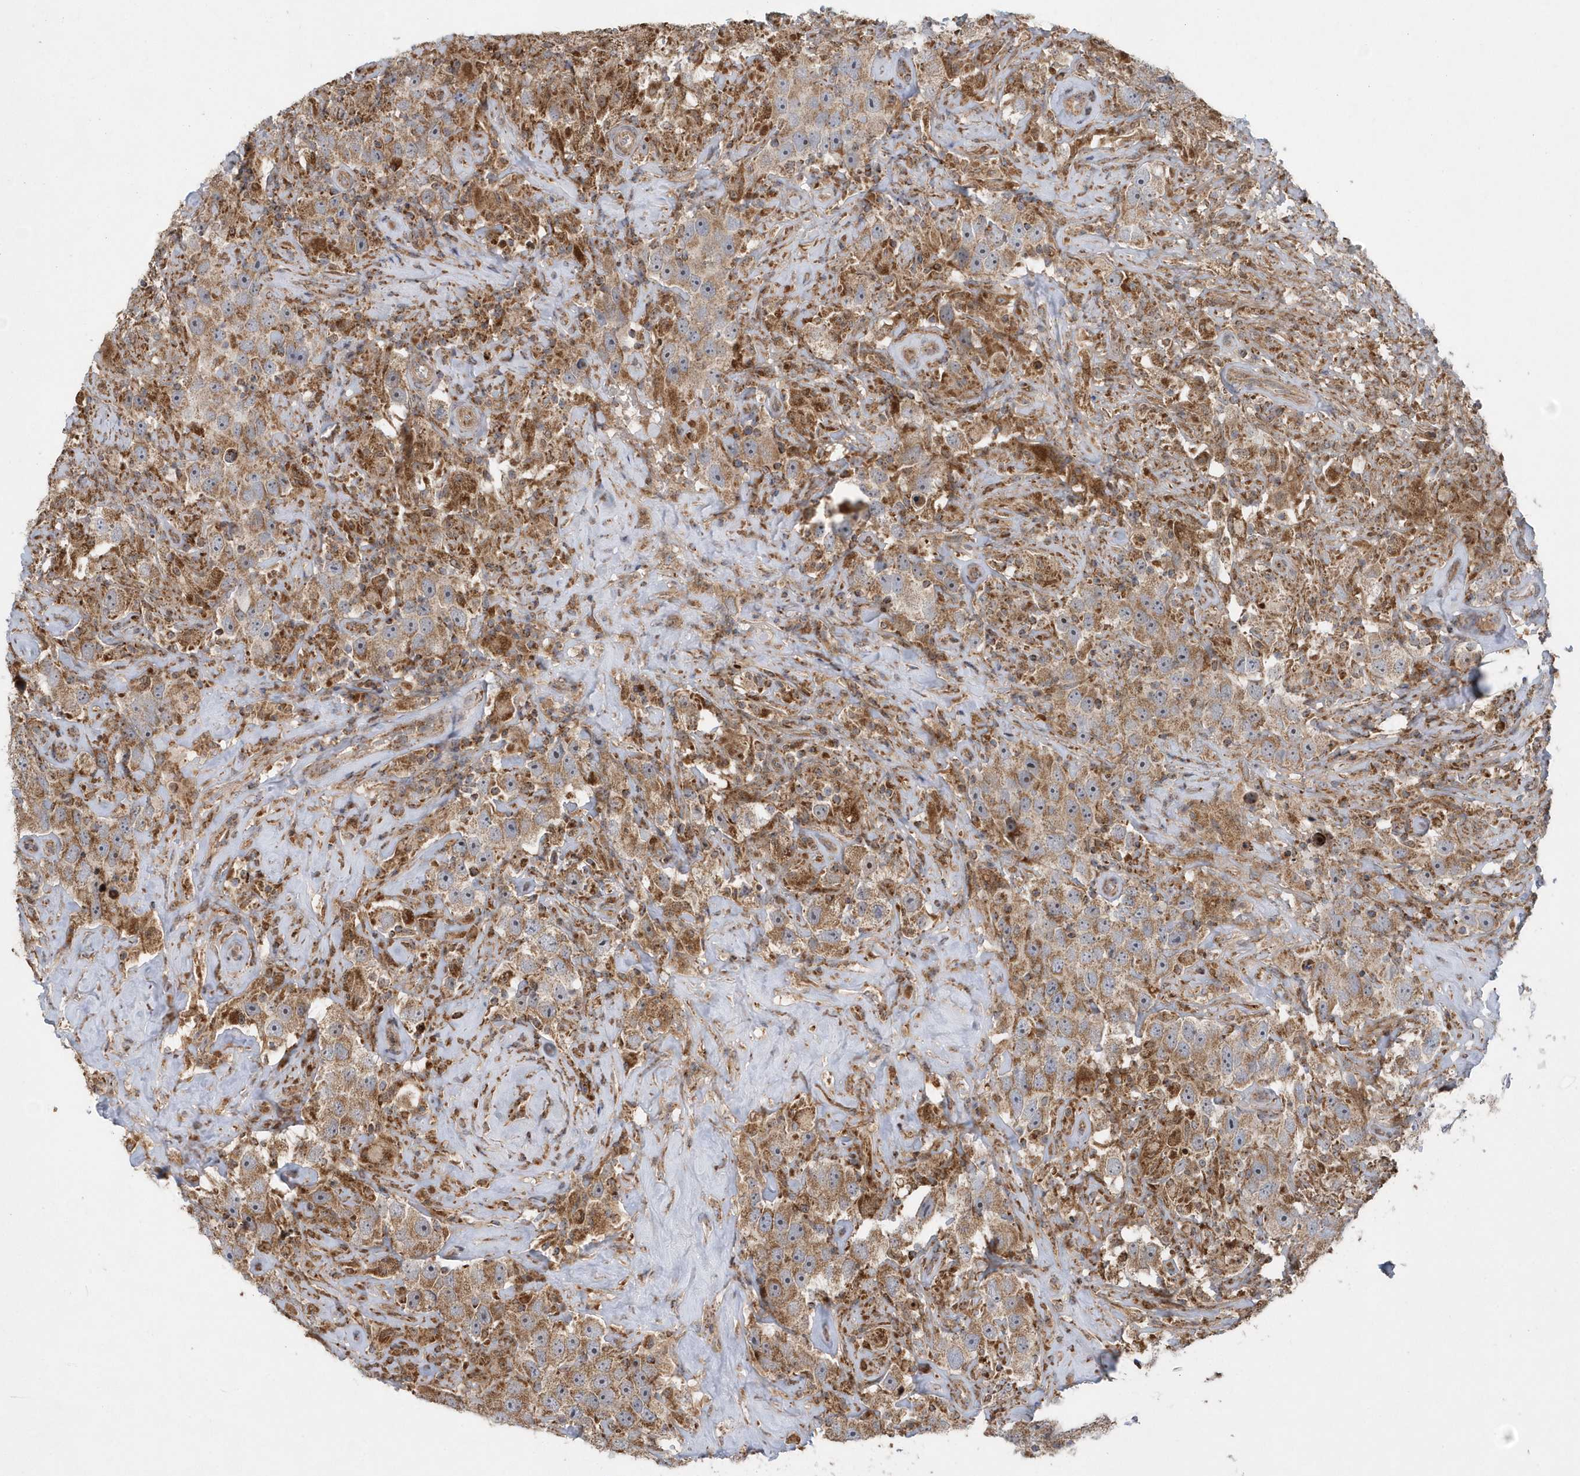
{"staining": {"intensity": "moderate", "quantity": ">75%", "location": "cytoplasmic/membranous"}, "tissue": "testis cancer", "cell_type": "Tumor cells", "image_type": "cancer", "snomed": [{"axis": "morphology", "description": "Seminoma, NOS"}, {"axis": "topography", "description": "Testis"}], "caption": "Tumor cells show medium levels of moderate cytoplasmic/membranous positivity in about >75% of cells in testis seminoma. Nuclei are stained in blue.", "gene": "PPP1R7", "patient": {"sex": "male", "age": 49}}